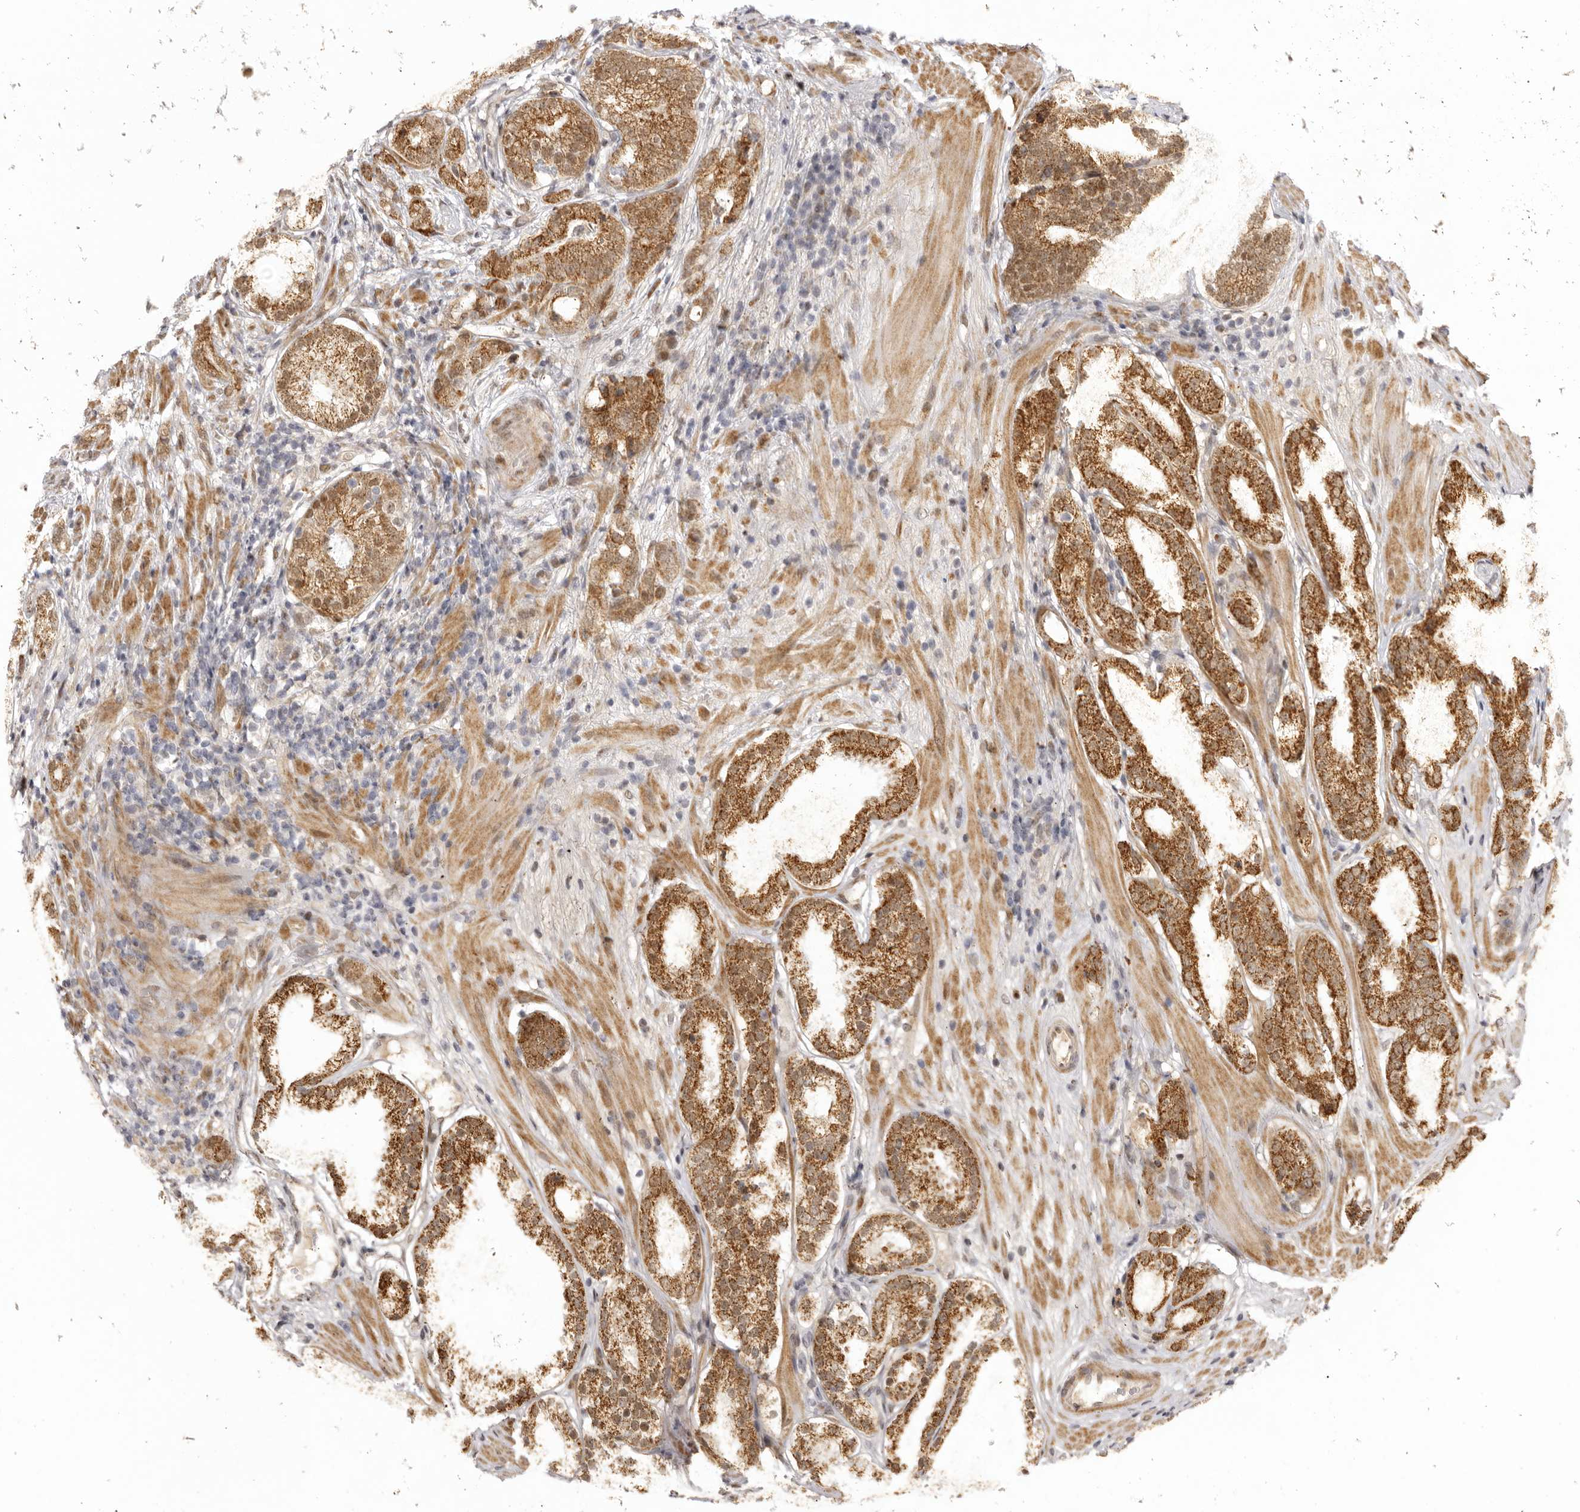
{"staining": {"intensity": "strong", "quantity": ">75%", "location": "cytoplasmic/membranous"}, "tissue": "prostate cancer", "cell_type": "Tumor cells", "image_type": "cancer", "snomed": [{"axis": "morphology", "description": "Adenocarcinoma, High grade"}, {"axis": "topography", "description": "Prostate"}], "caption": "A brown stain shows strong cytoplasmic/membranous expression of a protein in human prostate high-grade adenocarcinoma tumor cells. Ihc stains the protein in brown and the nuclei are stained blue.", "gene": "ZNF326", "patient": {"sex": "male", "age": 57}}